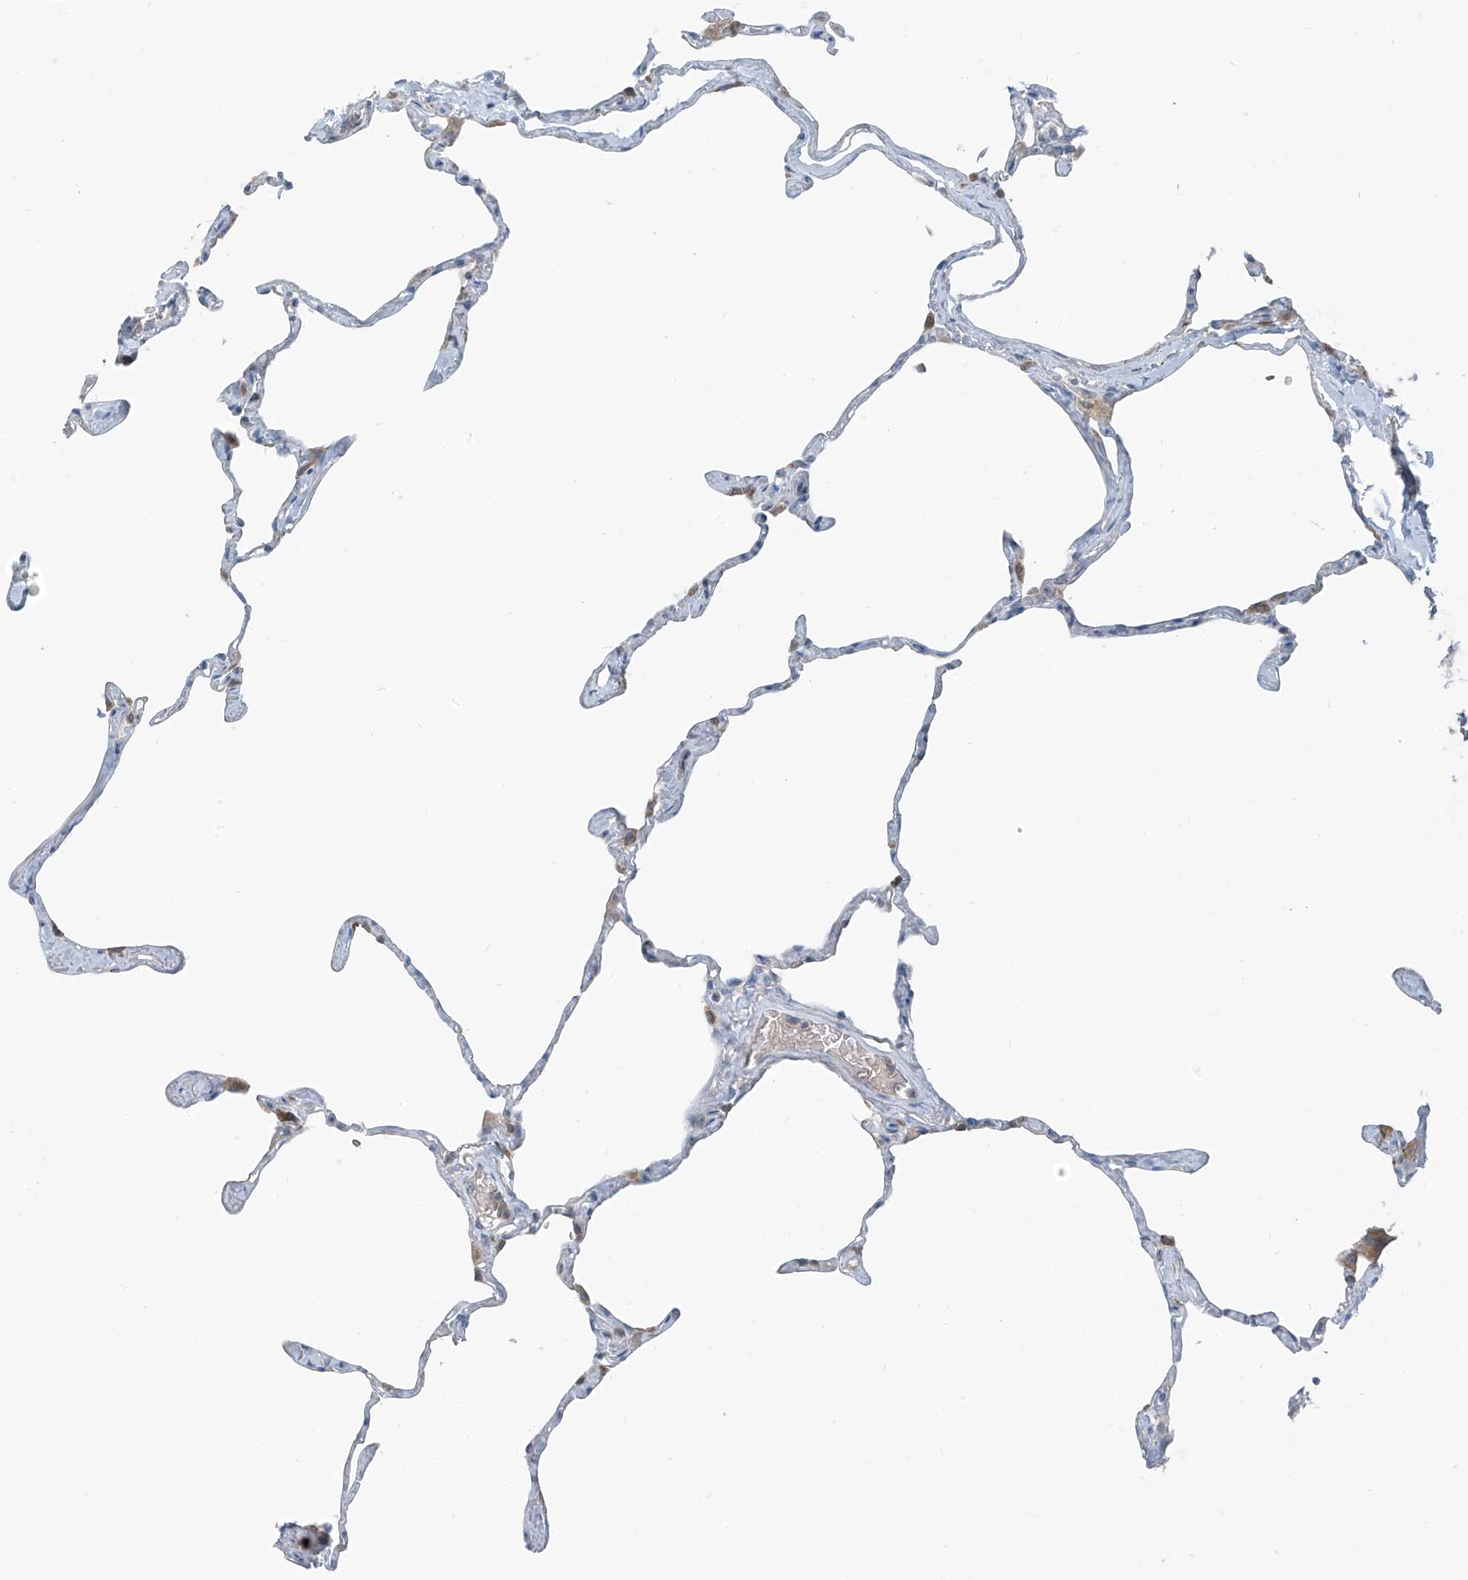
{"staining": {"intensity": "negative", "quantity": "none", "location": "none"}, "tissue": "lung", "cell_type": "Alveolar cells", "image_type": "normal", "snomed": [{"axis": "morphology", "description": "Normal tissue, NOS"}, {"axis": "topography", "description": "Lung"}], "caption": "This is an immunohistochemistry image of normal lung. There is no positivity in alveolar cells.", "gene": "SLC12A6", "patient": {"sex": "male", "age": 65}}